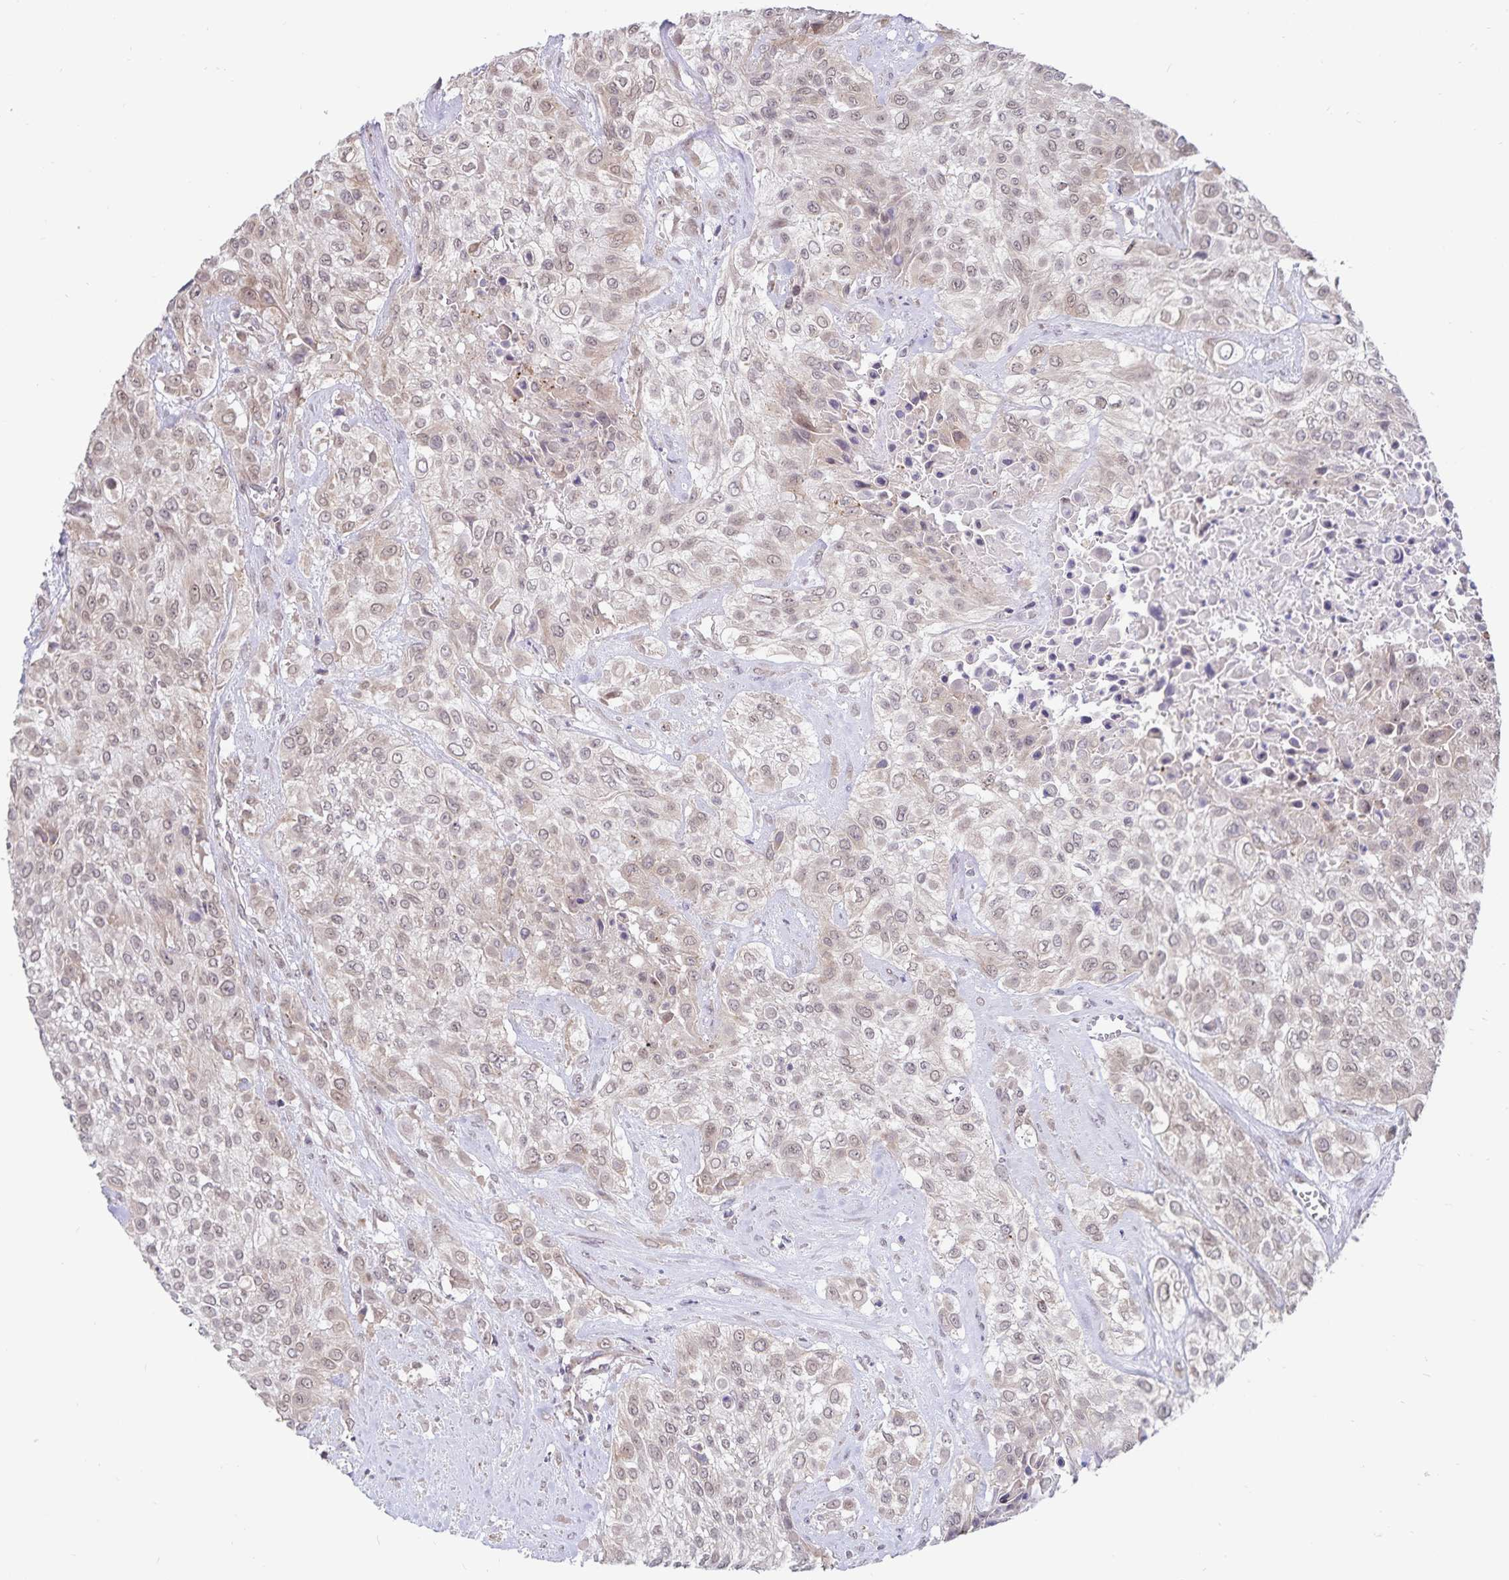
{"staining": {"intensity": "moderate", "quantity": ">75%", "location": "cytoplasmic/membranous"}, "tissue": "urothelial cancer", "cell_type": "Tumor cells", "image_type": "cancer", "snomed": [{"axis": "morphology", "description": "Urothelial carcinoma, High grade"}, {"axis": "topography", "description": "Urinary bladder"}], "caption": "This image demonstrates immunohistochemistry staining of urothelial cancer, with medium moderate cytoplasmic/membranous staining in approximately >75% of tumor cells.", "gene": "ATP2A2", "patient": {"sex": "male", "age": 57}}